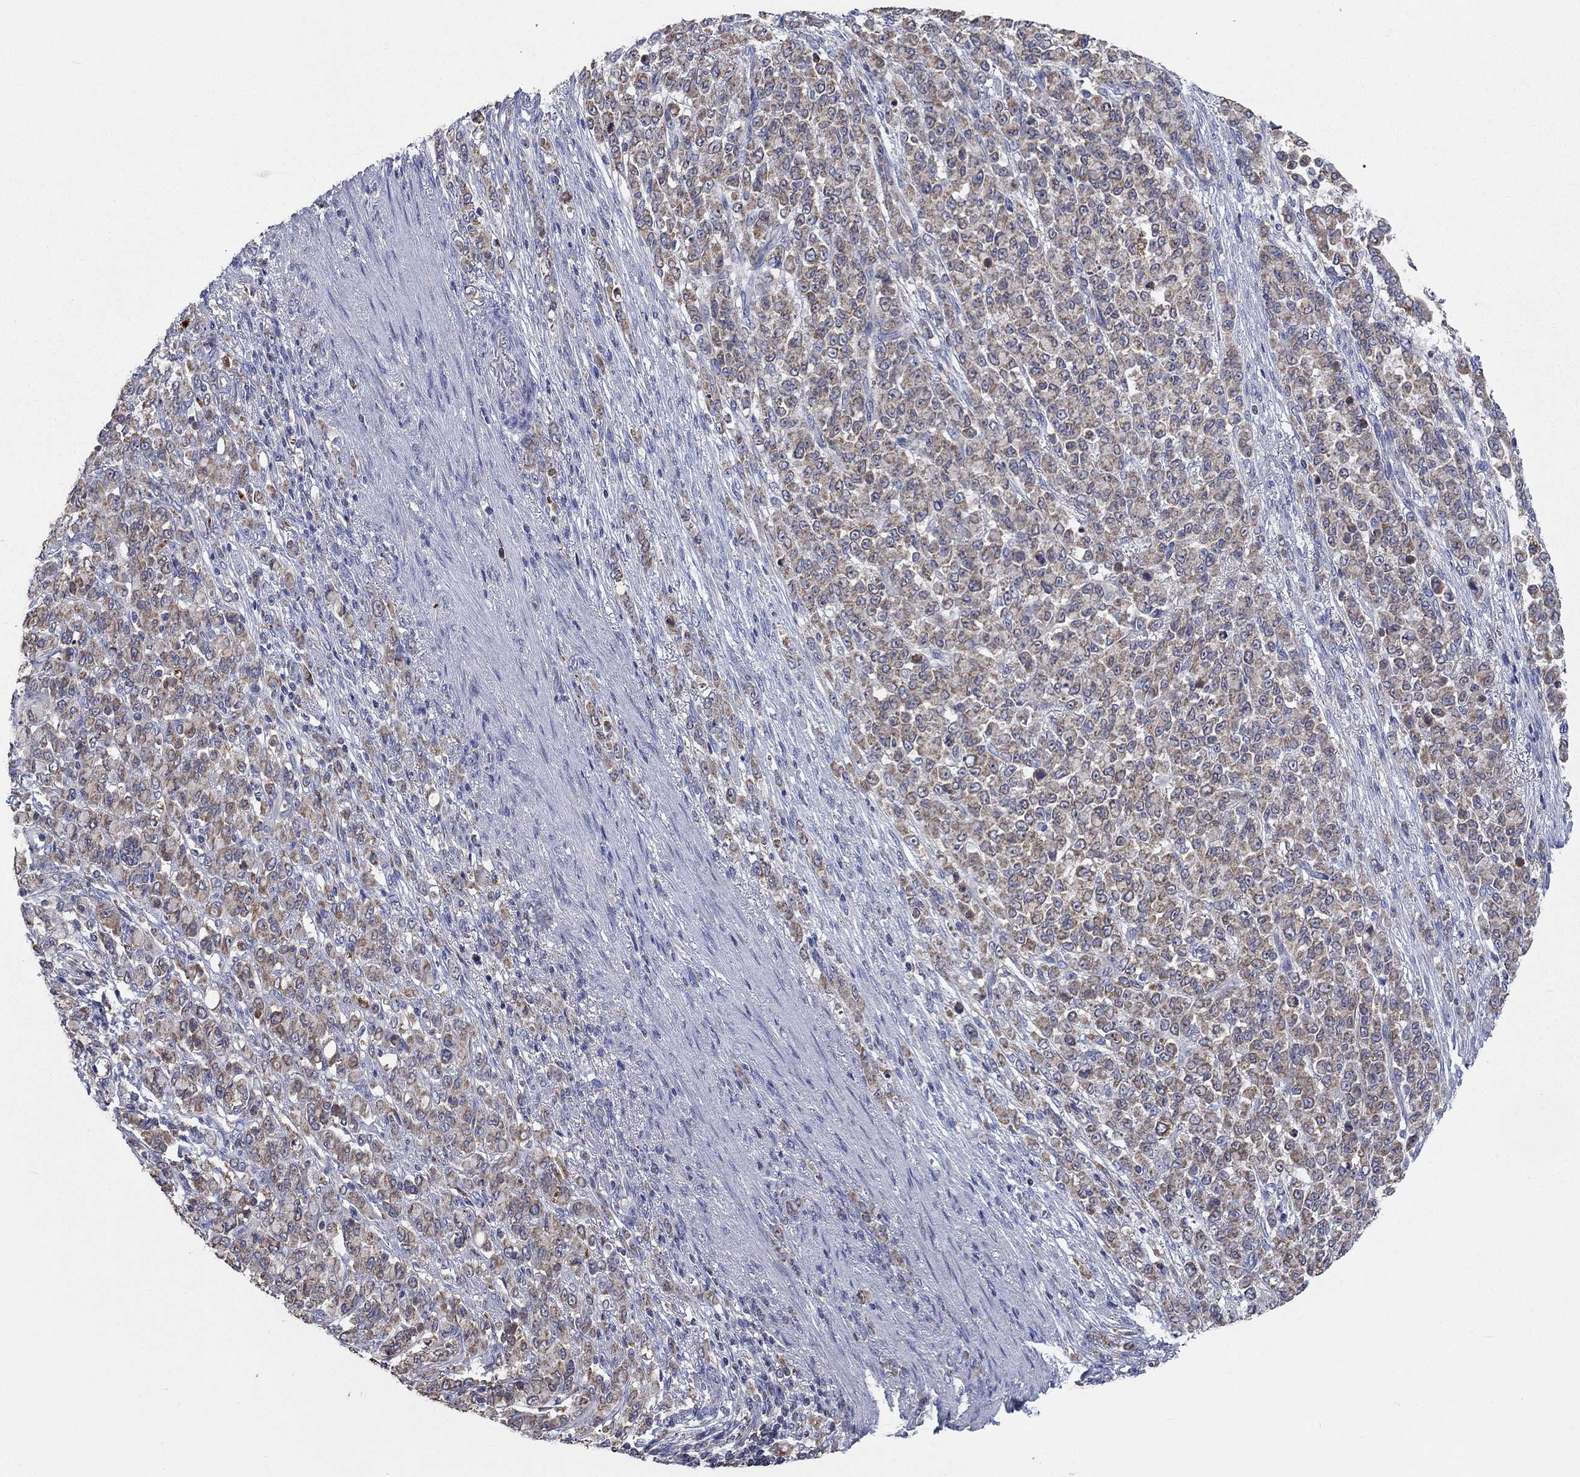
{"staining": {"intensity": "weak", "quantity": ">75%", "location": "cytoplasmic/membranous"}, "tissue": "stomach cancer", "cell_type": "Tumor cells", "image_type": "cancer", "snomed": [{"axis": "morphology", "description": "Normal tissue, NOS"}, {"axis": "morphology", "description": "Adenocarcinoma, NOS"}, {"axis": "topography", "description": "Stomach"}], "caption": "This micrograph displays immunohistochemistry (IHC) staining of human stomach adenocarcinoma, with low weak cytoplasmic/membranous staining in approximately >75% of tumor cells.", "gene": "UGT8", "patient": {"sex": "female", "age": 79}}